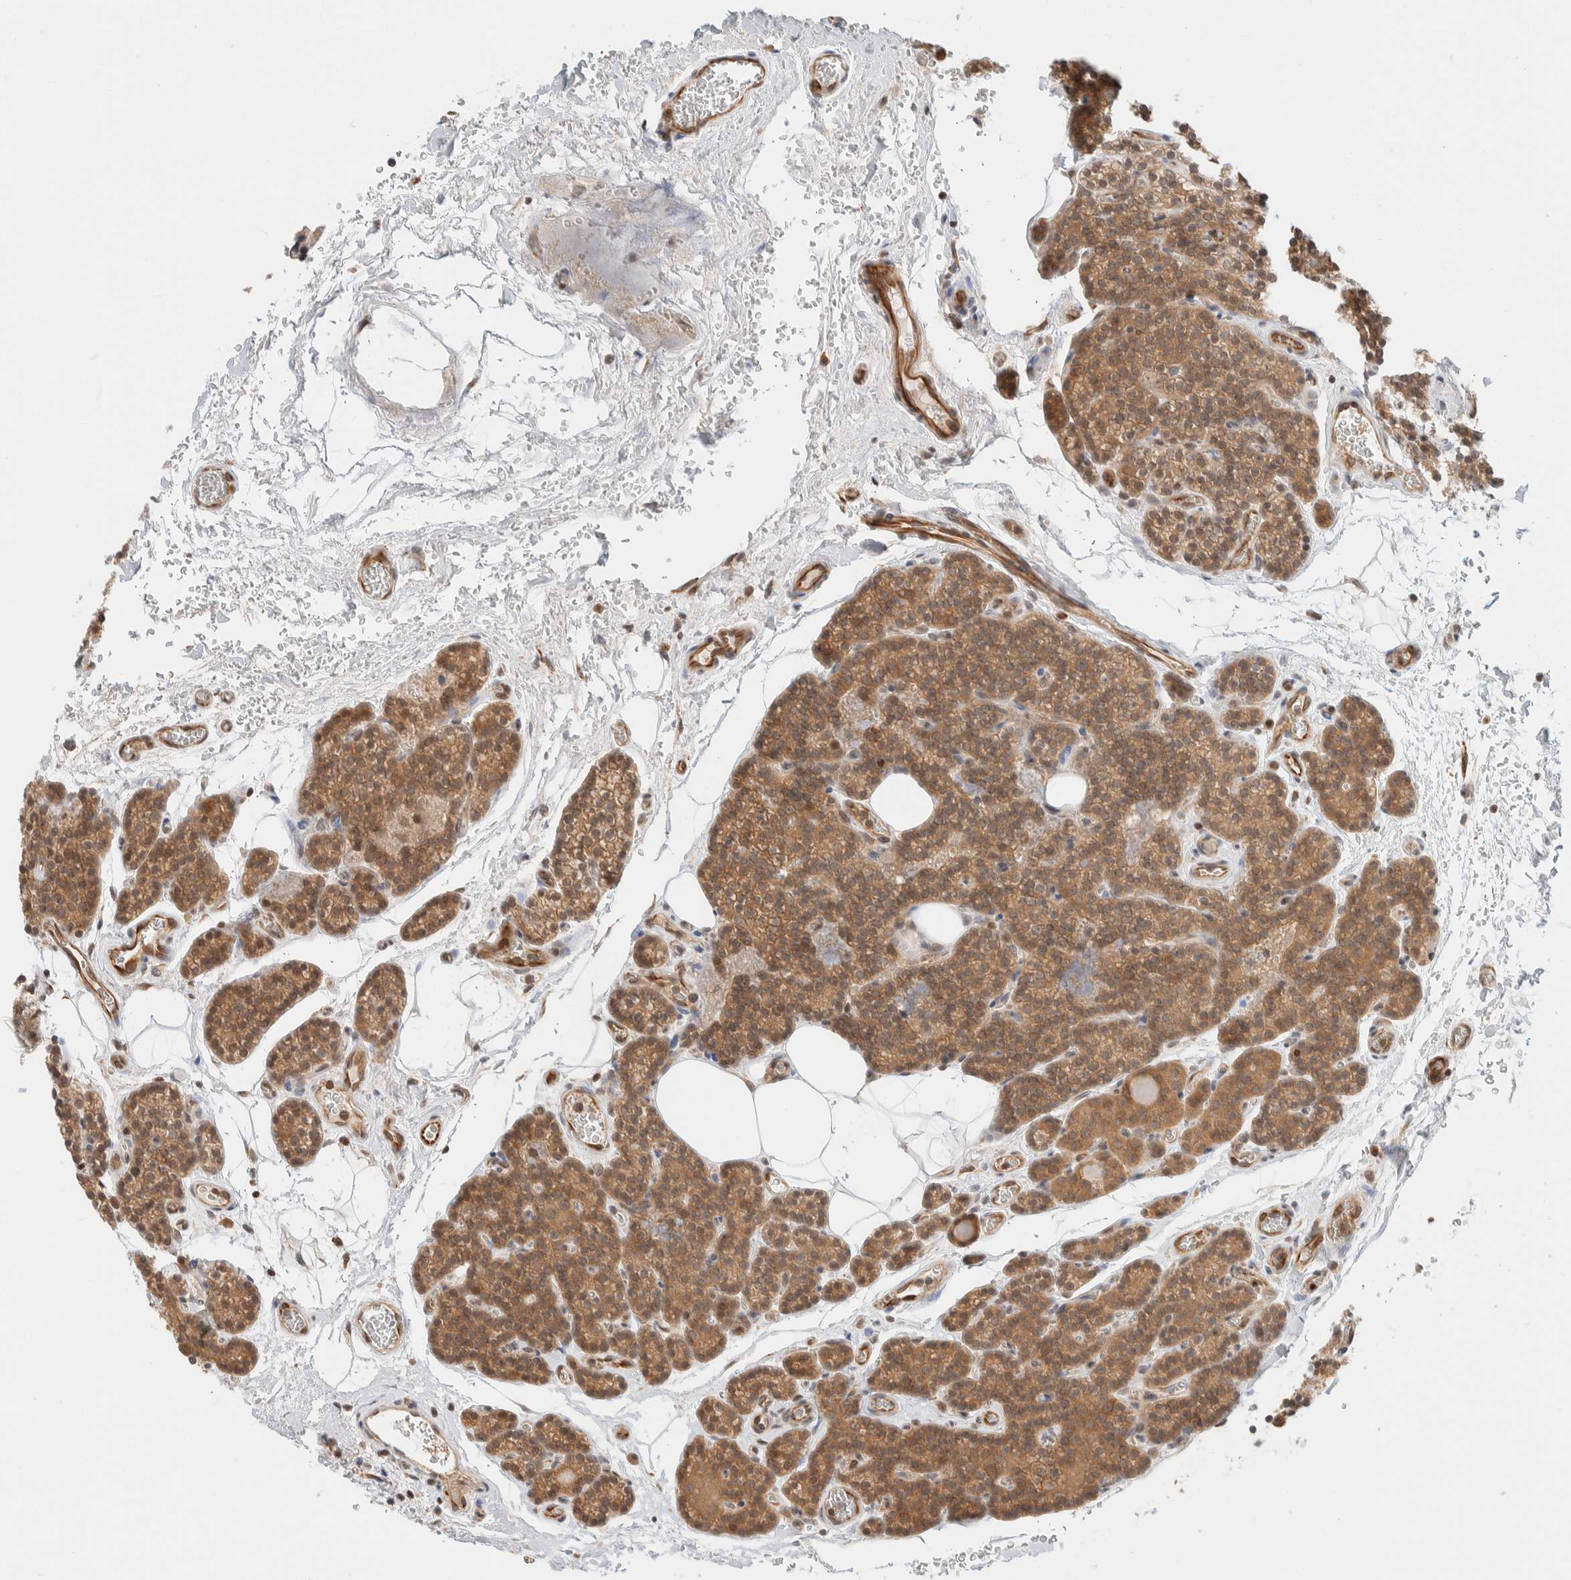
{"staining": {"intensity": "moderate", "quantity": ">75%", "location": "cytoplasmic/membranous"}, "tissue": "parathyroid gland", "cell_type": "Glandular cells", "image_type": "normal", "snomed": [{"axis": "morphology", "description": "Normal tissue, NOS"}, {"axis": "topography", "description": "Parathyroid gland"}], "caption": "Protein expression analysis of normal parathyroid gland reveals moderate cytoplasmic/membranous expression in about >75% of glandular cells. The staining is performed using DAB brown chromogen to label protein expression. The nuclei are counter-stained blue using hematoxylin.", "gene": "C8orf76", "patient": {"sex": "female", "age": 64}}